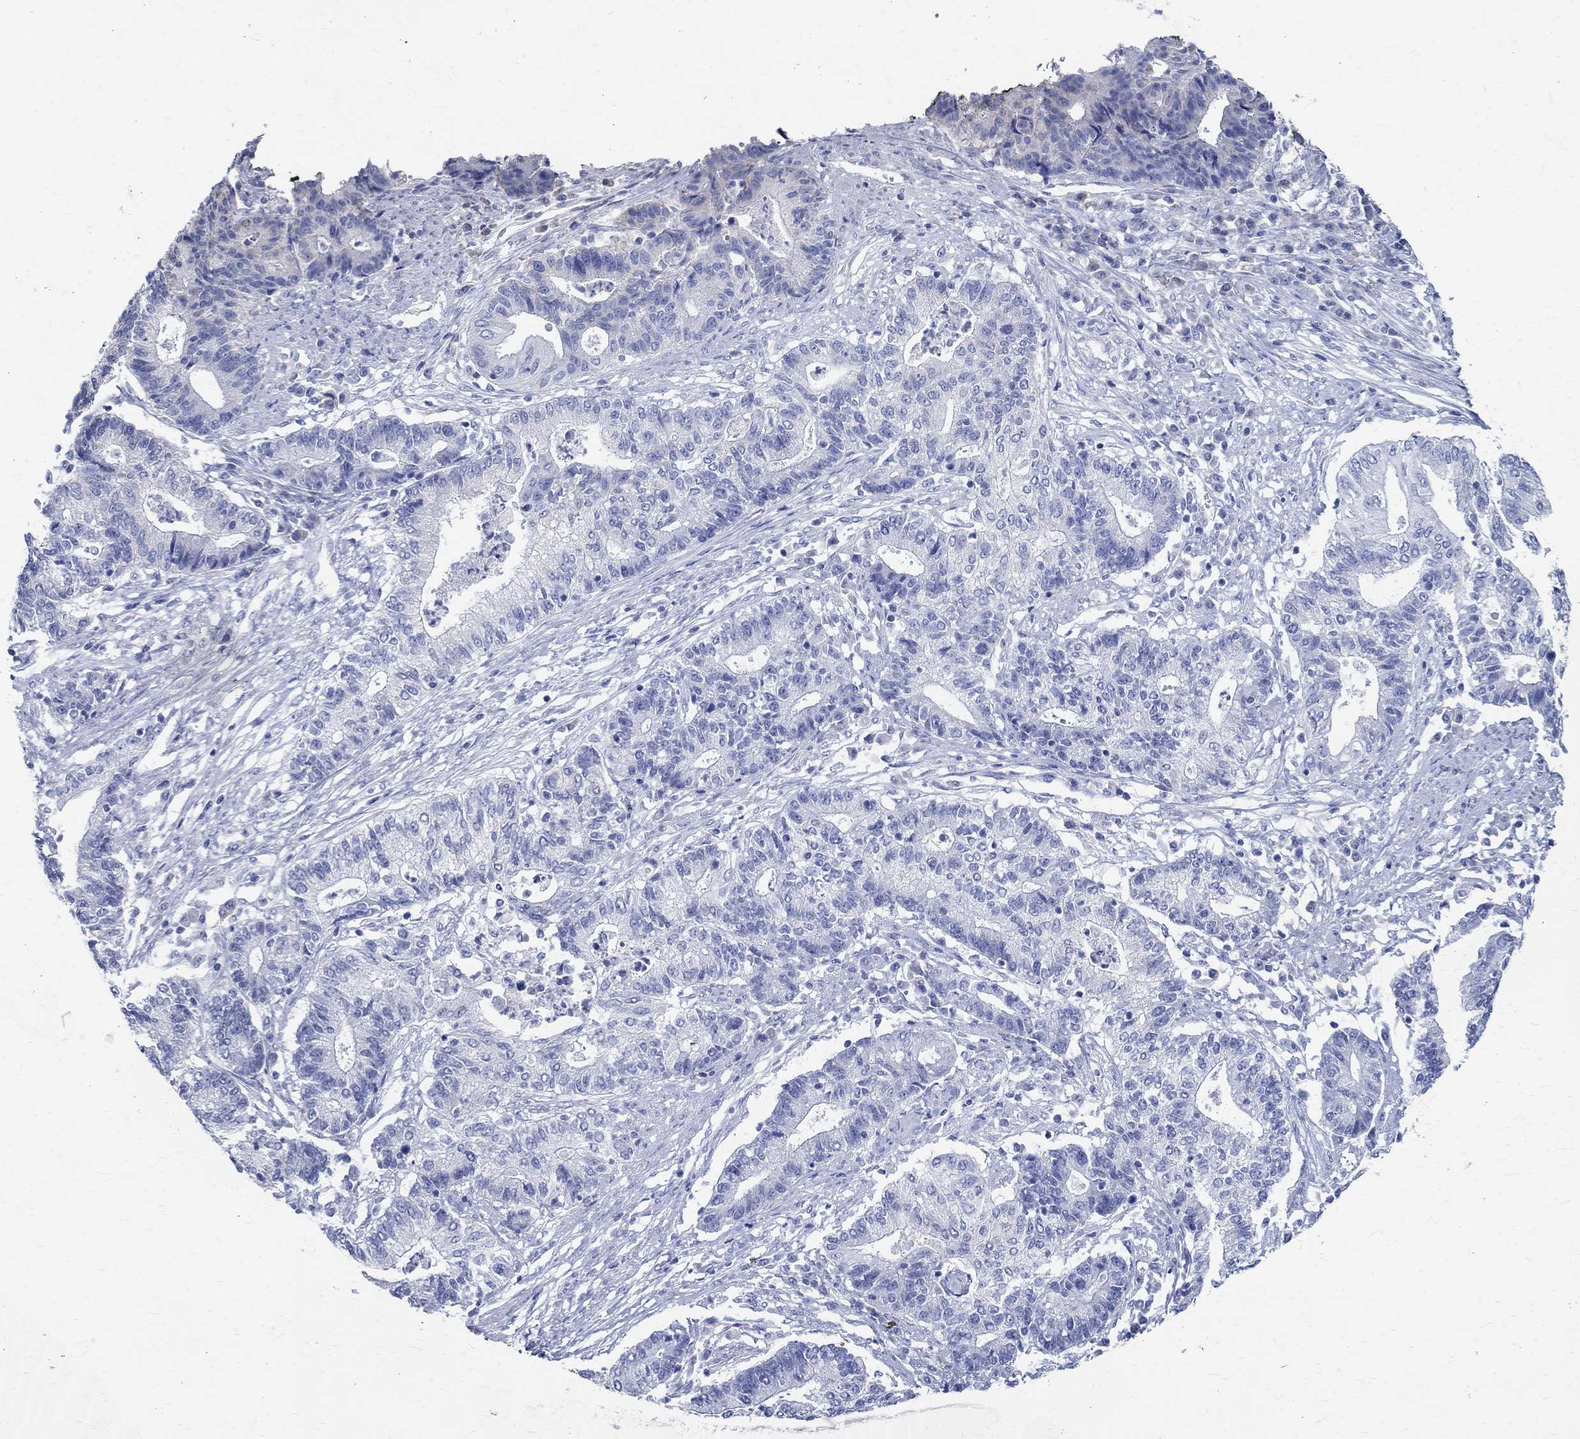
{"staining": {"intensity": "negative", "quantity": "none", "location": "none"}, "tissue": "endometrial cancer", "cell_type": "Tumor cells", "image_type": "cancer", "snomed": [{"axis": "morphology", "description": "Adenocarcinoma, NOS"}, {"axis": "topography", "description": "Uterus"}, {"axis": "topography", "description": "Endometrium"}], "caption": "Immunohistochemistry histopathology image of neoplastic tissue: endometrial adenocarcinoma stained with DAB displays no significant protein expression in tumor cells. (Stains: DAB (3,3'-diaminobenzidine) immunohistochemistry (IHC) with hematoxylin counter stain, Microscopy: brightfield microscopy at high magnification).", "gene": "TSPAN16", "patient": {"sex": "female", "age": 54}}